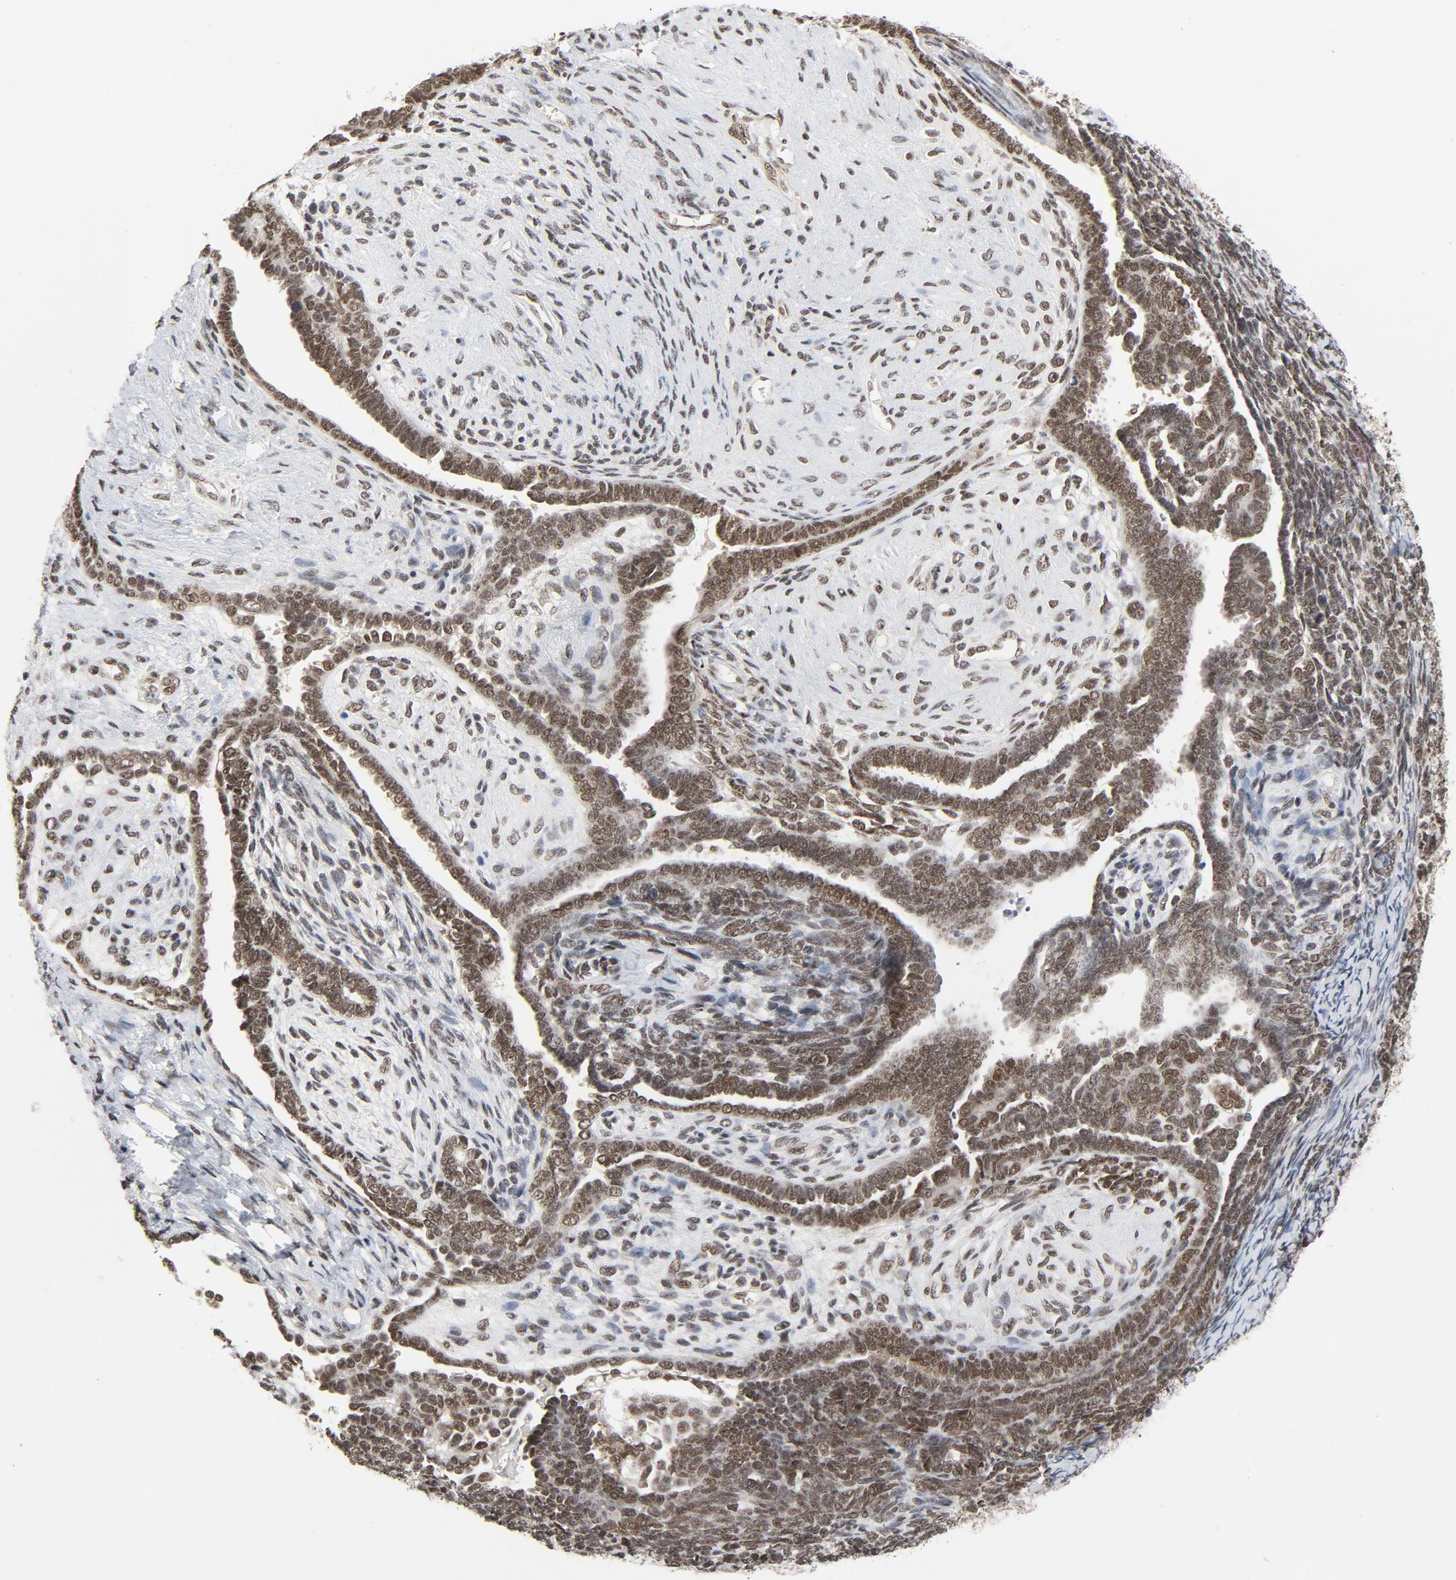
{"staining": {"intensity": "moderate", "quantity": ">75%", "location": "nuclear"}, "tissue": "endometrial cancer", "cell_type": "Tumor cells", "image_type": "cancer", "snomed": [{"axis": "morphology", "description": "Neoplasm, malignant, NOS"}, {"axis": "topography", "description": "Endometrium"}], "caption": "Immunohistochemistry (IHC) (DAB (3,3'-diaminobenzidine)) staining of human endometrial malignant neoplasm shows moderate nuclear protein staining in approximately >75% of tumor cells.", "gene": "ERCC1", "patient": {"sex": "female", "age": 74}}